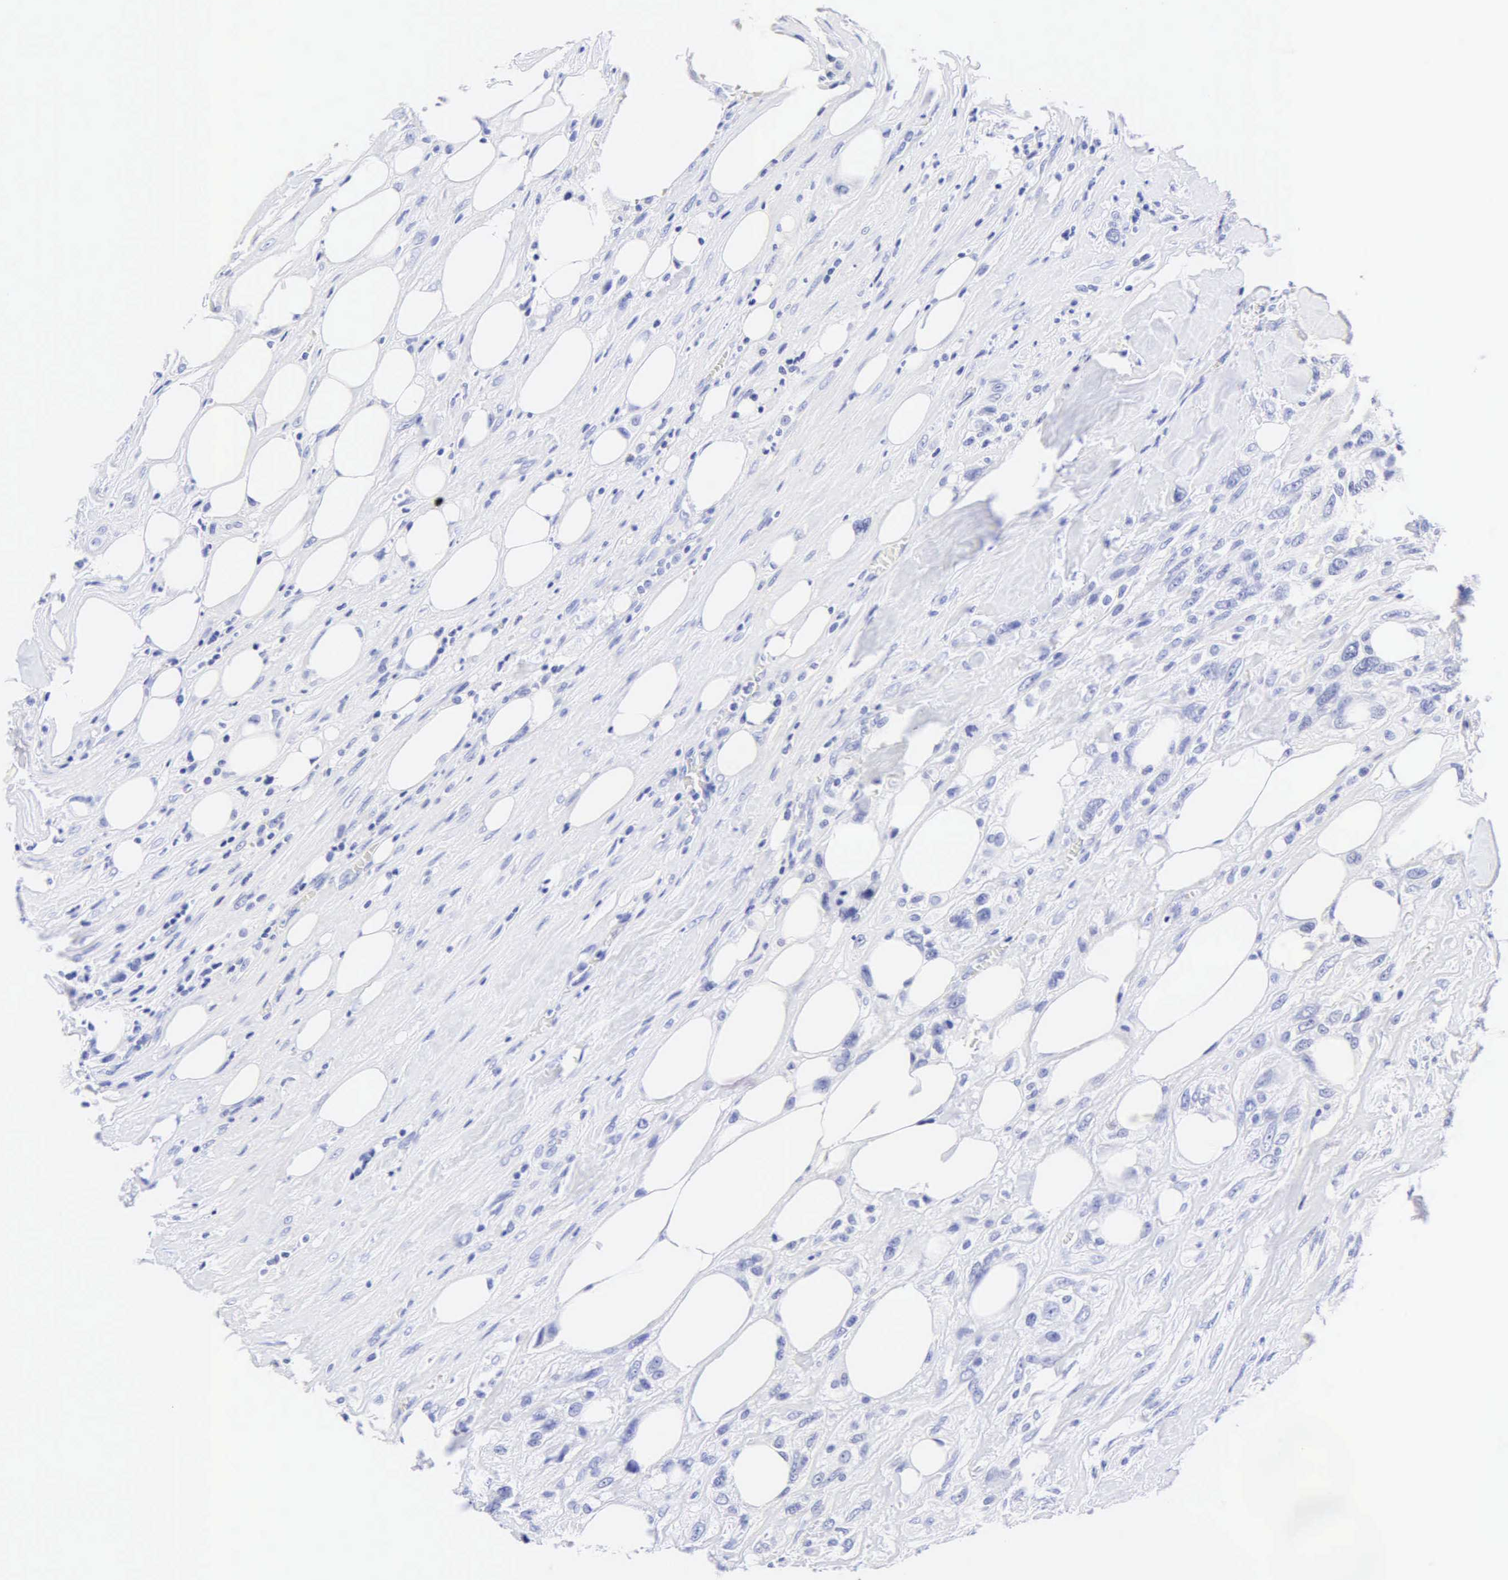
{"staining": {"intensity": "negative", "quantity": "none", "location": "none"}, "tissue": "breast cancer", "cell_type": "Tumor cells", "image_type": "cancer", "snomed": [{"axis": "morphology", "description": "Neoplasm, malignant, NOS"}, {"axis": "topography", "description": "Breast"}], "caption": "Tumor cells show no significant protein expression in breast malignant neoplasm.", "gene": "KRT20", "patient": {"sex": "female", "age": 50}}